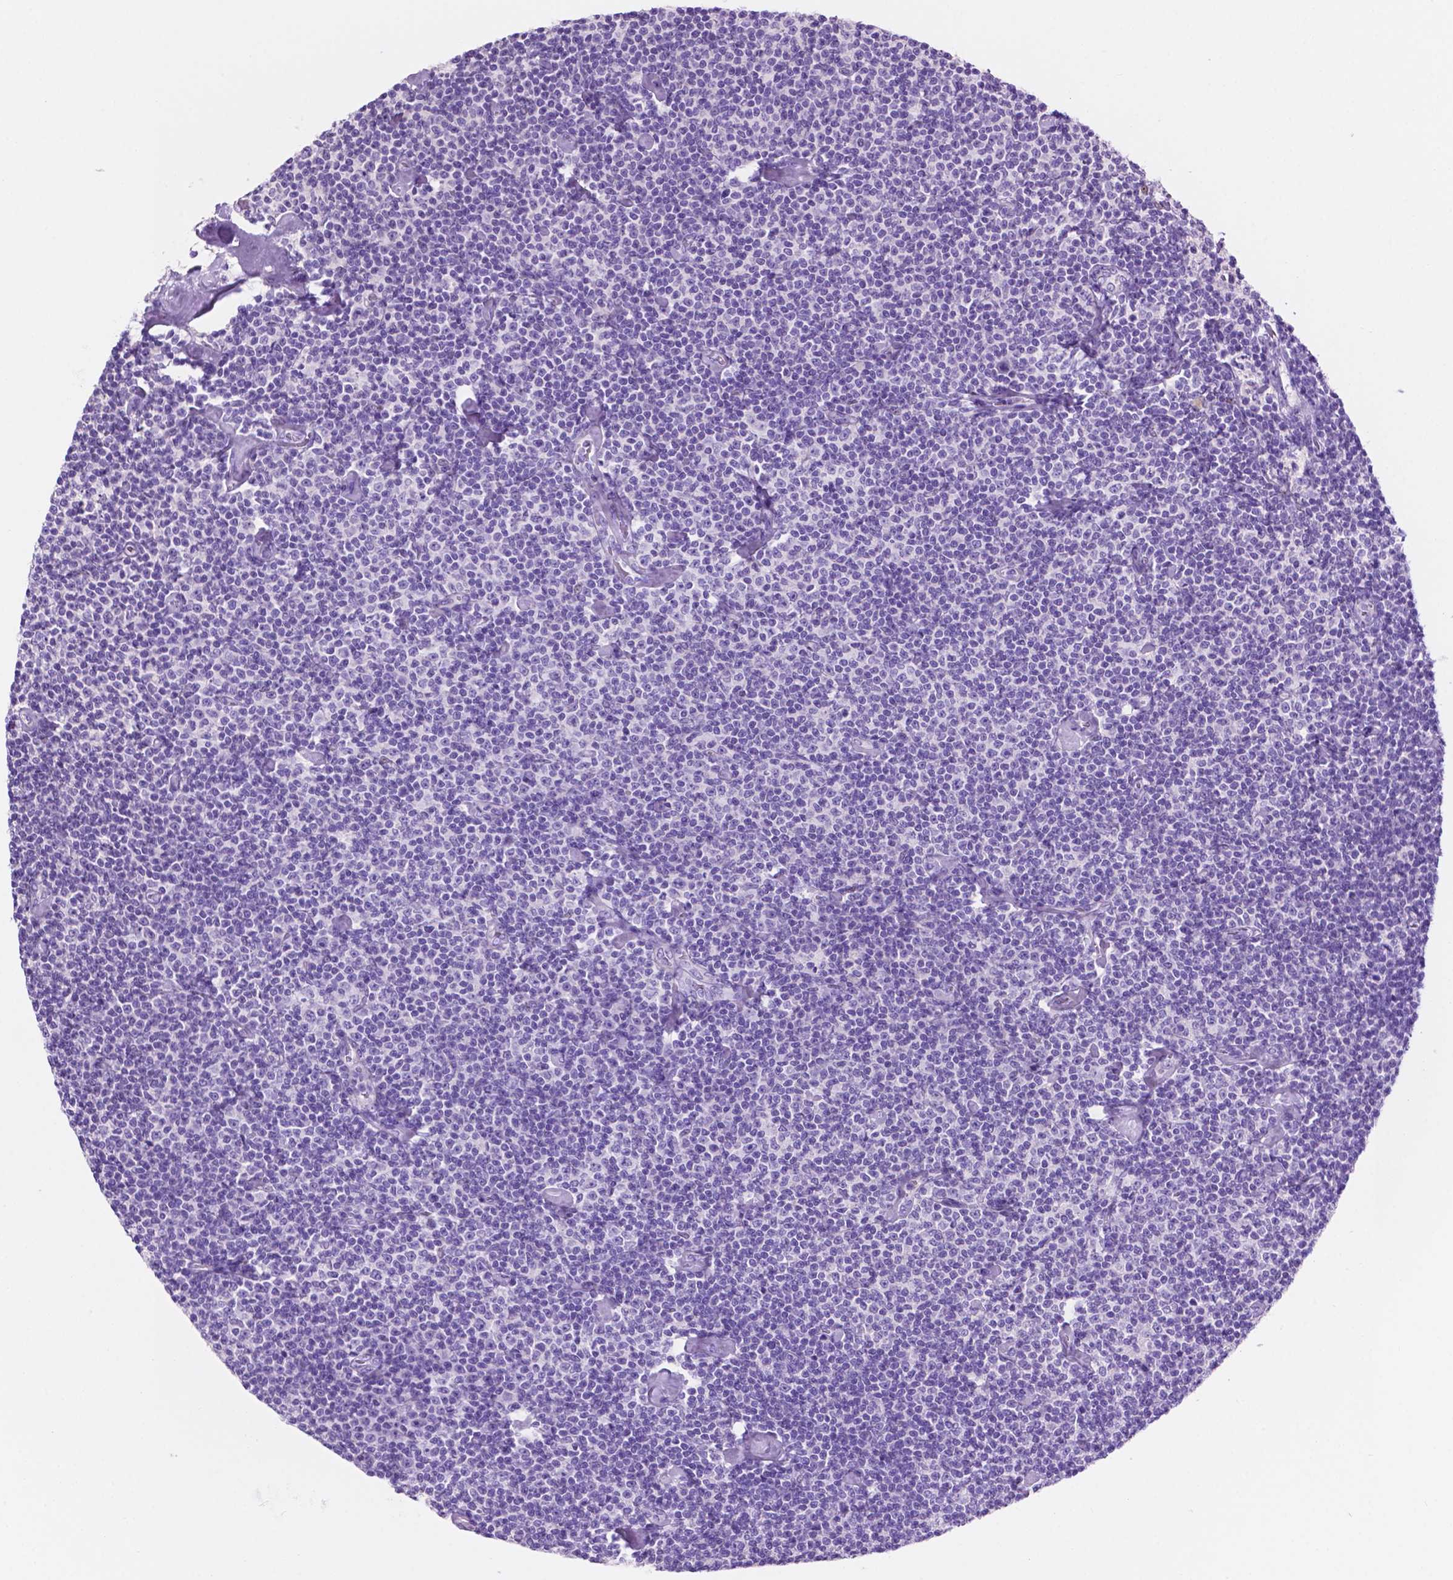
{"staining": {"intensity": "negative", "quantity": "none", "location": "none"}, "tissue": "lymphoma", "cell_type": "Tumor cells", "image_type": "cancer", "snomed": [{"axis": "morphology", "description": "Malignant lymphoma, non-Hodgkin's type, Low grade"}, {"axis": "topography", "description": "Lymph node"}], "caption": "High magnification brightfield microscopy of low-grade malignant lymphoma, non-Hodgkin's type stained with DAB (brown) and counterstained with hematoxylin (blue): tumor cells show no significant staining. (Brightfield microscopy of DAB immunohistochemistry at high magnification).", "gene": "IGFN1", "patient": {"sex": "male", "age": 81}}